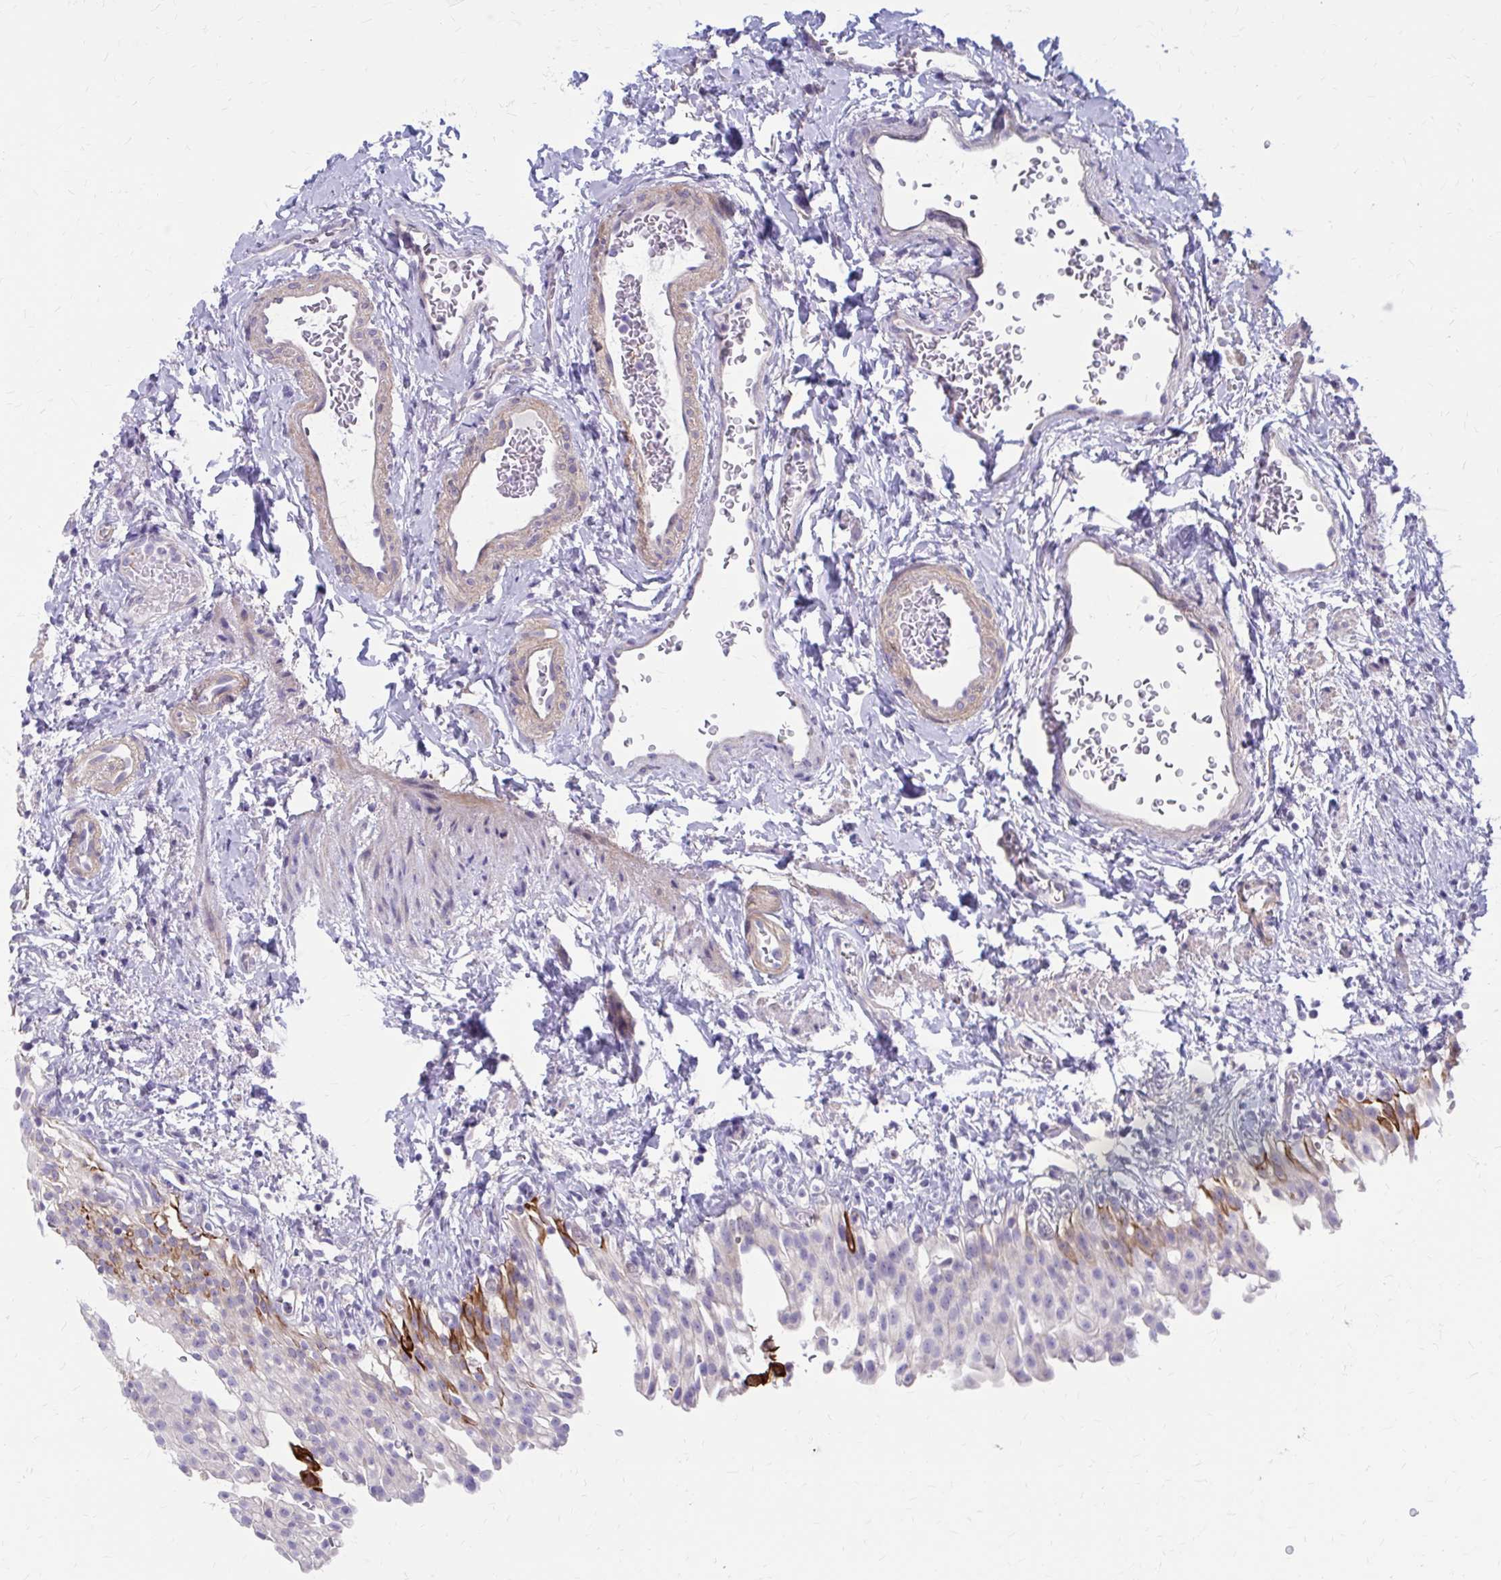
{"staining": {"intensity": "strong", "quantity": "<25%", "location": "cytoplasmic/membranous"}, "tissue": "urinary bladder", "cell_type": "Urothelial cells", "image_type": "normal", "snomed": [{"axis": "morphology", "description": "Normal tissue, NOS"}, {"axis": "topography", "description": "Urinary bladder"}, {"axis": "topography", "description": "Peripheral nerve tissue"}], "caption": "This micrograph exhibits IHC staining of unremarkable human urinary bladder, with medium strong cytoplasmic/membranous expression in about <25% of urothelial cells.", "gene": "GLYATL2", "patient": {"sex": "female", "age": 60}}